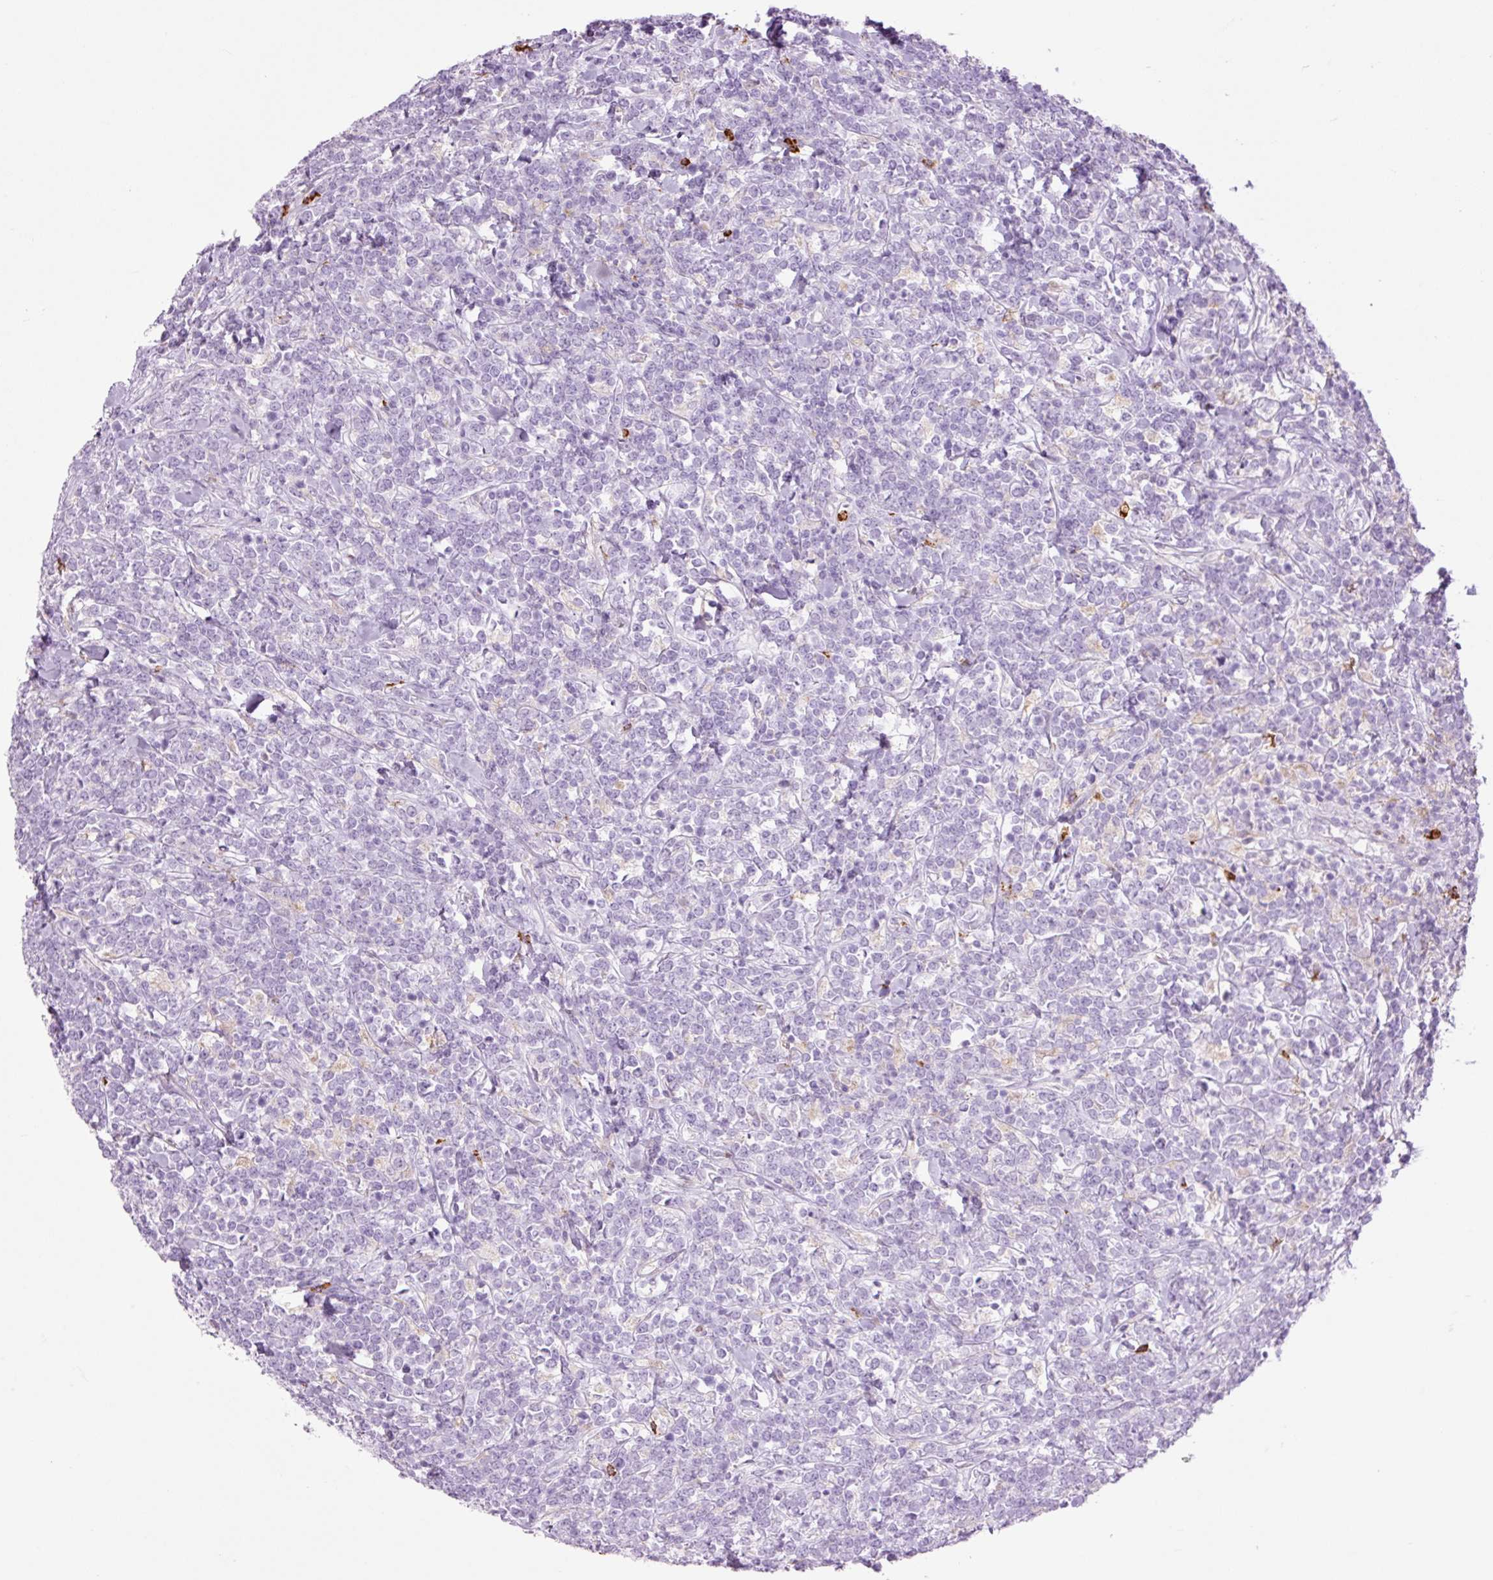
{"staining": {"intensity": "negative", "quantity": "none", "location": "none"}, "tissue": "lymphoma", "cell_type": "Tumor cells", "image_type": "cancer", "snomed": [{"axis": "morphology", "description": "Malignant lymphoma, non-Hodgkin's type, High grade"}, {"axis": "topography", "description": "Small intestine"}, {"axis": "topography", "description": "Colon"}], "caption": "Lymphoma stained for a protein using immunohistochemistry (IHC) reveals no positivity tumor cells.", "gene": "LYZ", "patient": {"sex": "male", "age": 8}}